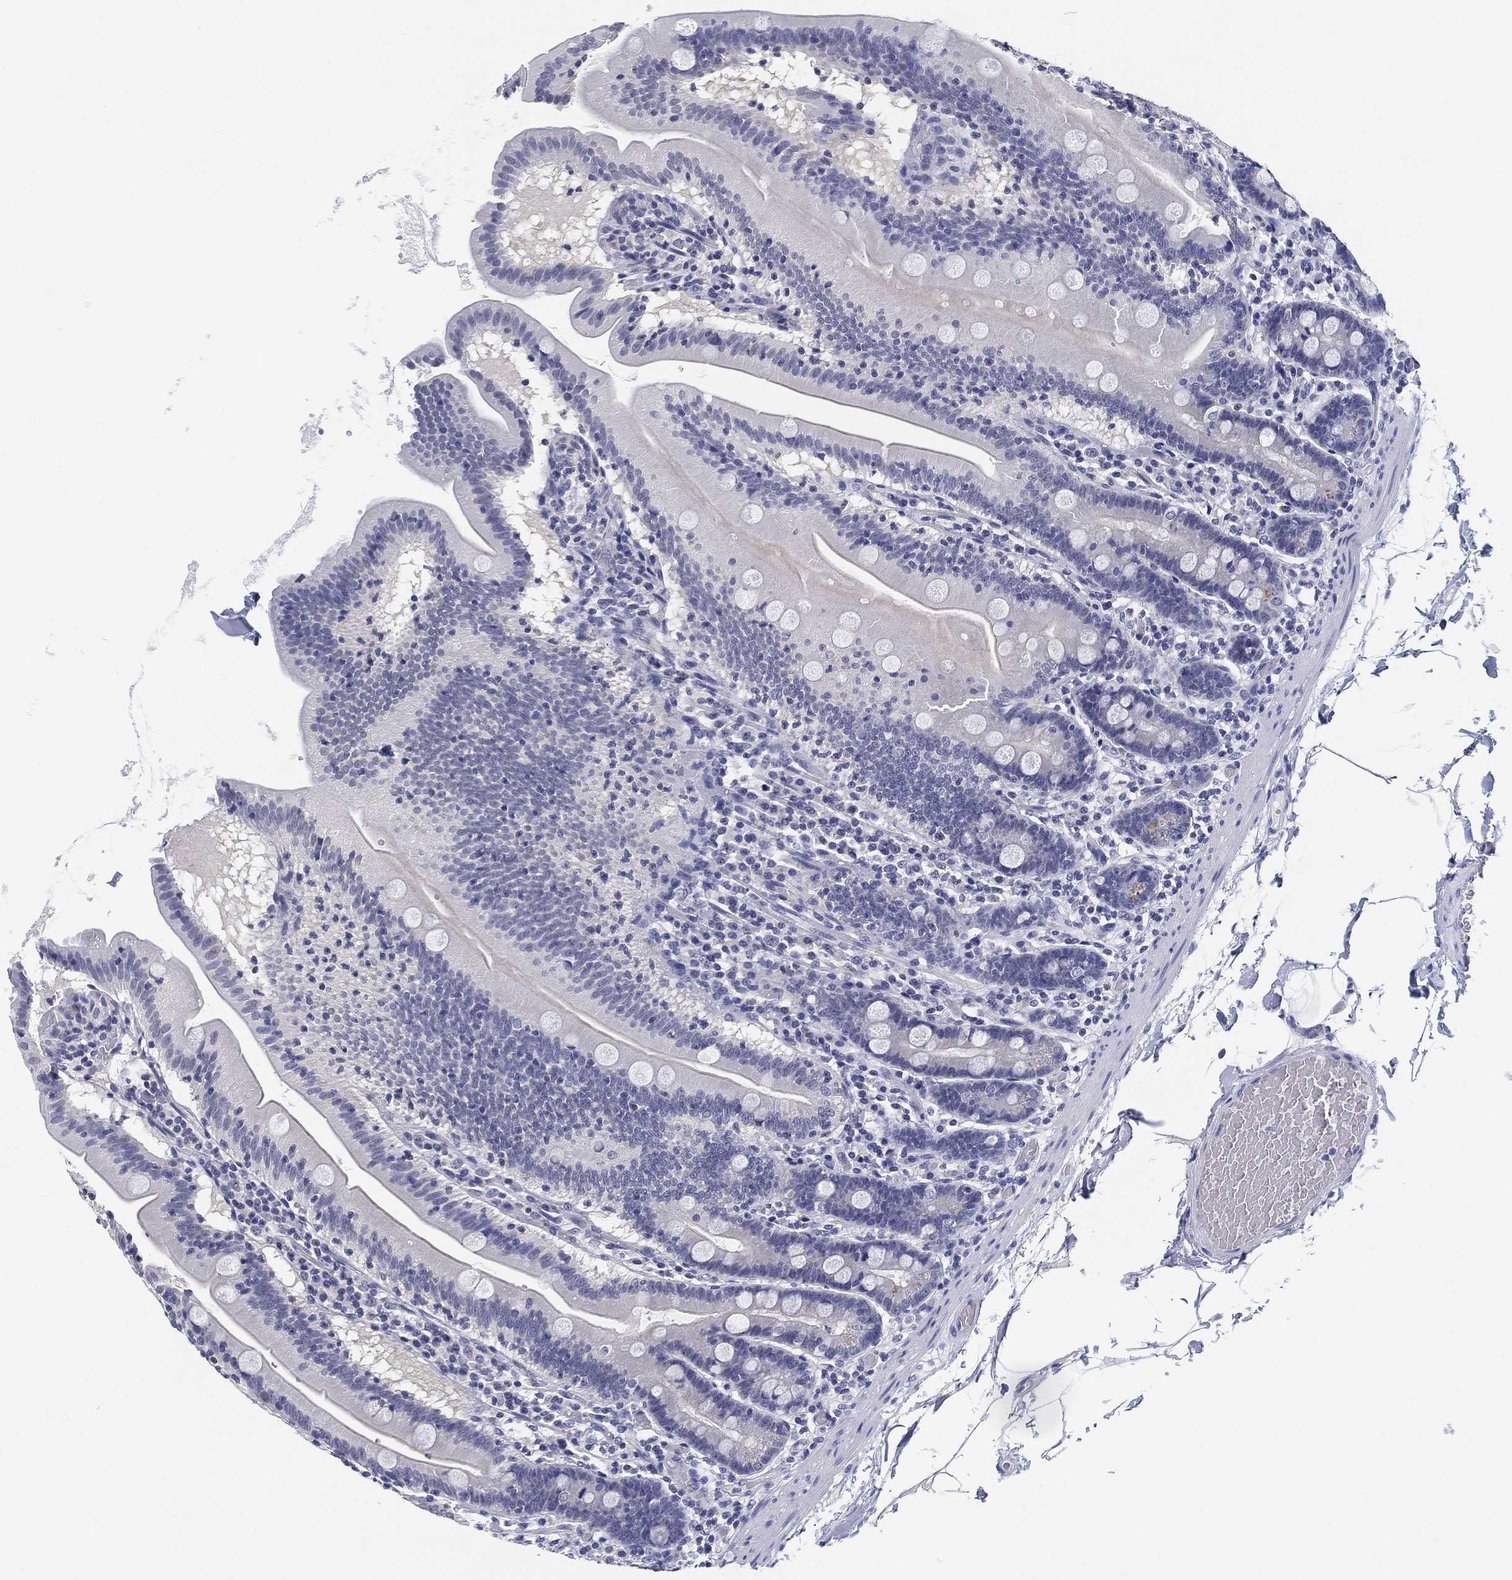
{"staining": {"intensity": "negative", "quantity": "none", "location": "none"}, "tissue": "small intestine", "cell_type": "Glandular cells", "image_type": "normal", "snomed": [{"axis": "morphology", "description": "Normal tissue, NOS"}, {"axis": "topography", "description": "Small intestine"}], "caption": "This histopathology image is of unremarkable small intestine stained with IHC to label a protein in brown with the nuclei are counter-stained blue. There is no expression in glandular cells.", "gene": "OTUB2", "patient": {"sex": "male", "age": 37}}